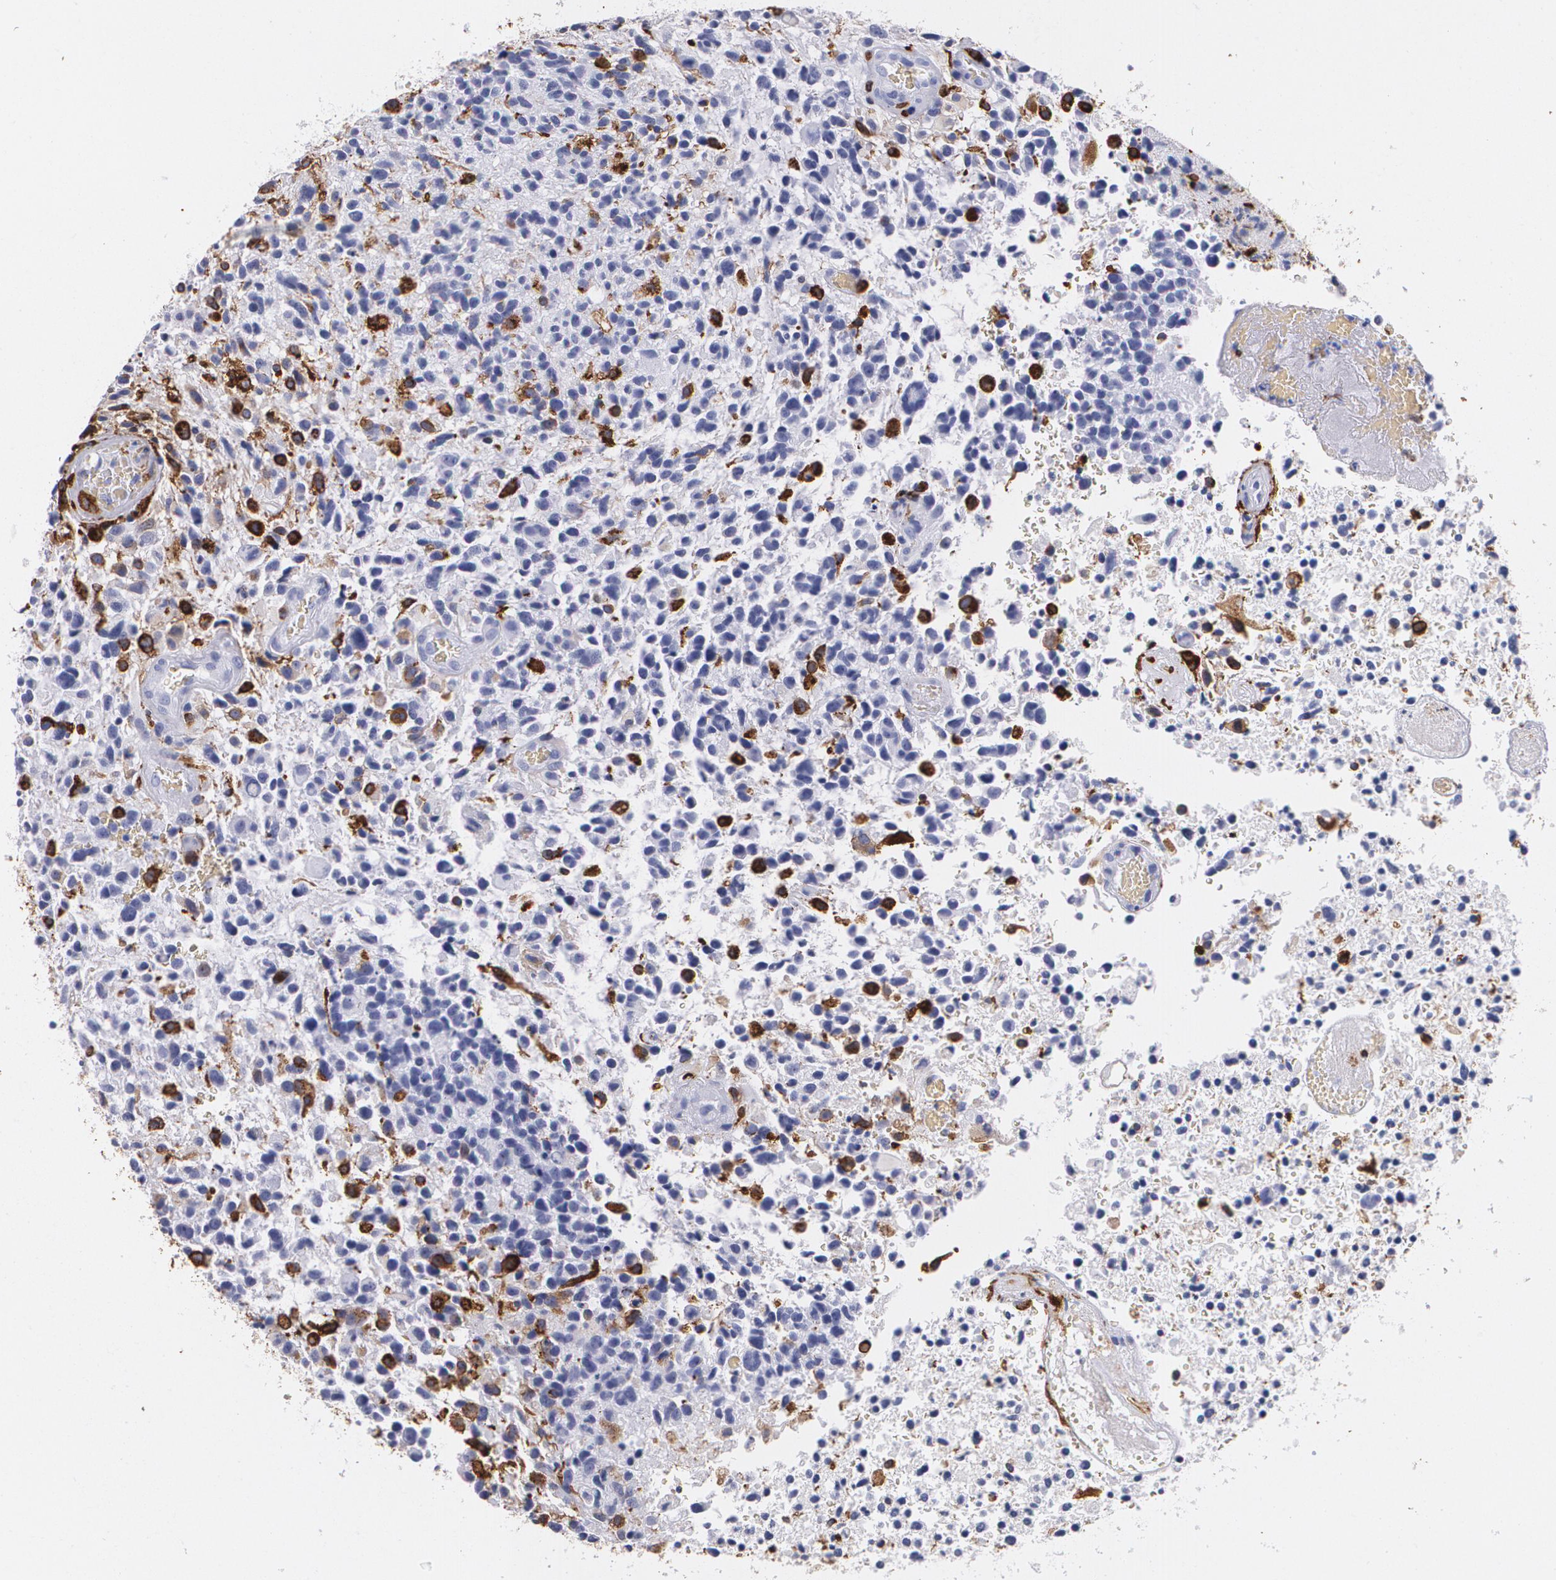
{"staining": {"intensity": "negative", "quantity": "none", "location": "none"}, "tissue": "glioma", "cell_type": "Tumor cells", "image_type": "cancer", "snomed": [{"axis": "morphology", "description": "Glioma, malignant, High grade"}, {"axis": "topography", "description": "Brain"}], "caption": "An IHC image of malignant high-grade glioma is shown. There is no staining in tumor cells of malignant high-grade glioma.", "gene": "HLA-DRA", "patient": {"sex": "male", "age": 72}}